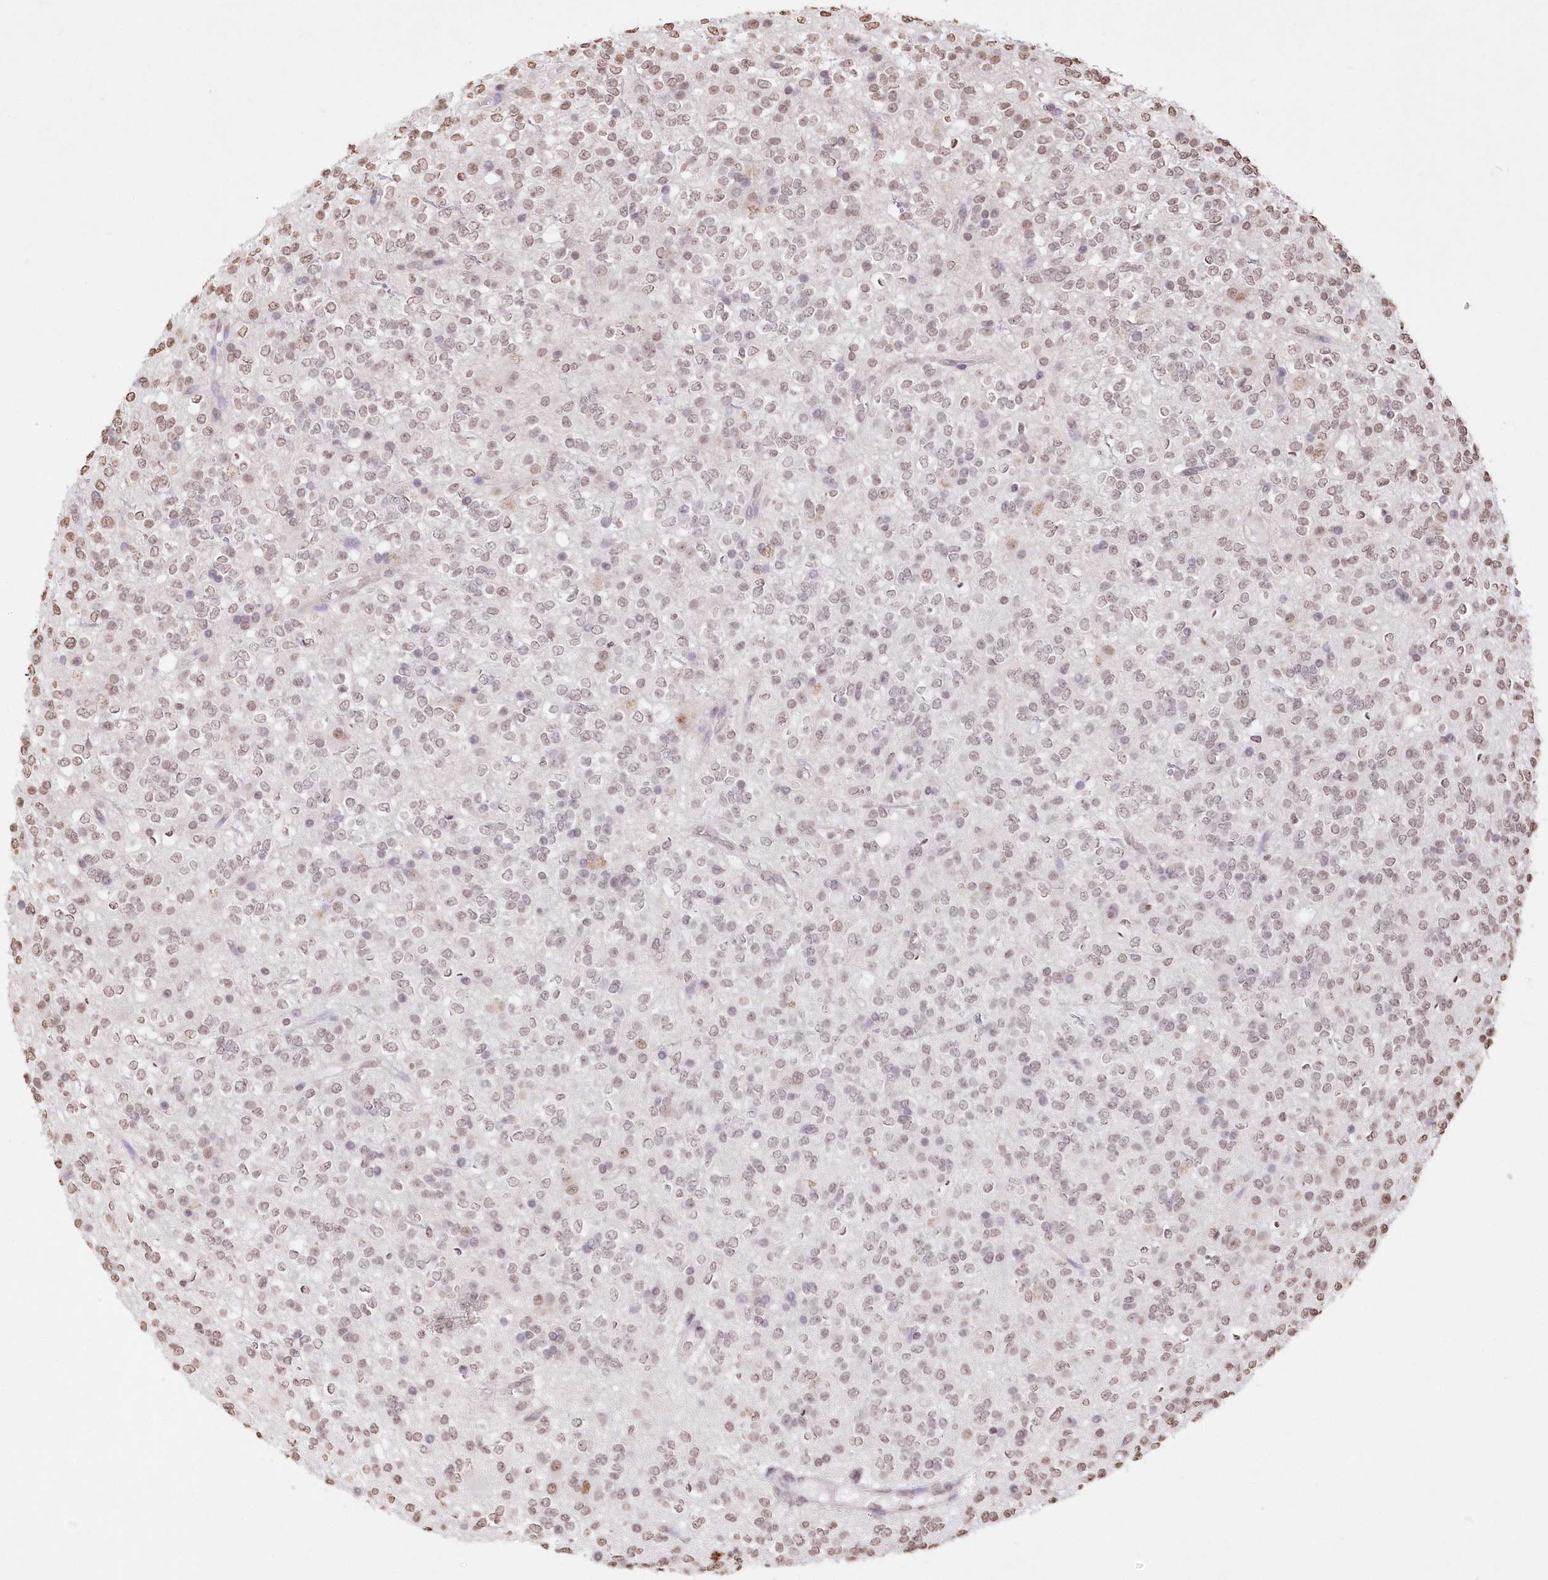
{"staining": {"intensity": "negative", "quantity": "none", "location": "none"}, "tissue": "glioma", "cell_type": "Tumor cells", "image_type": "cancer", "snomed": [{"axis": "morphology", "description": "Glioma, malignant, High grade"}, {"axis": "topography", "description": "Brain"}], "caption": "Immunohistochemistry (IHC) of glioma demonstrates no expression in tumor cells.", "gene": "RBM27", "patient": {"sex": "male", "age": 34}}